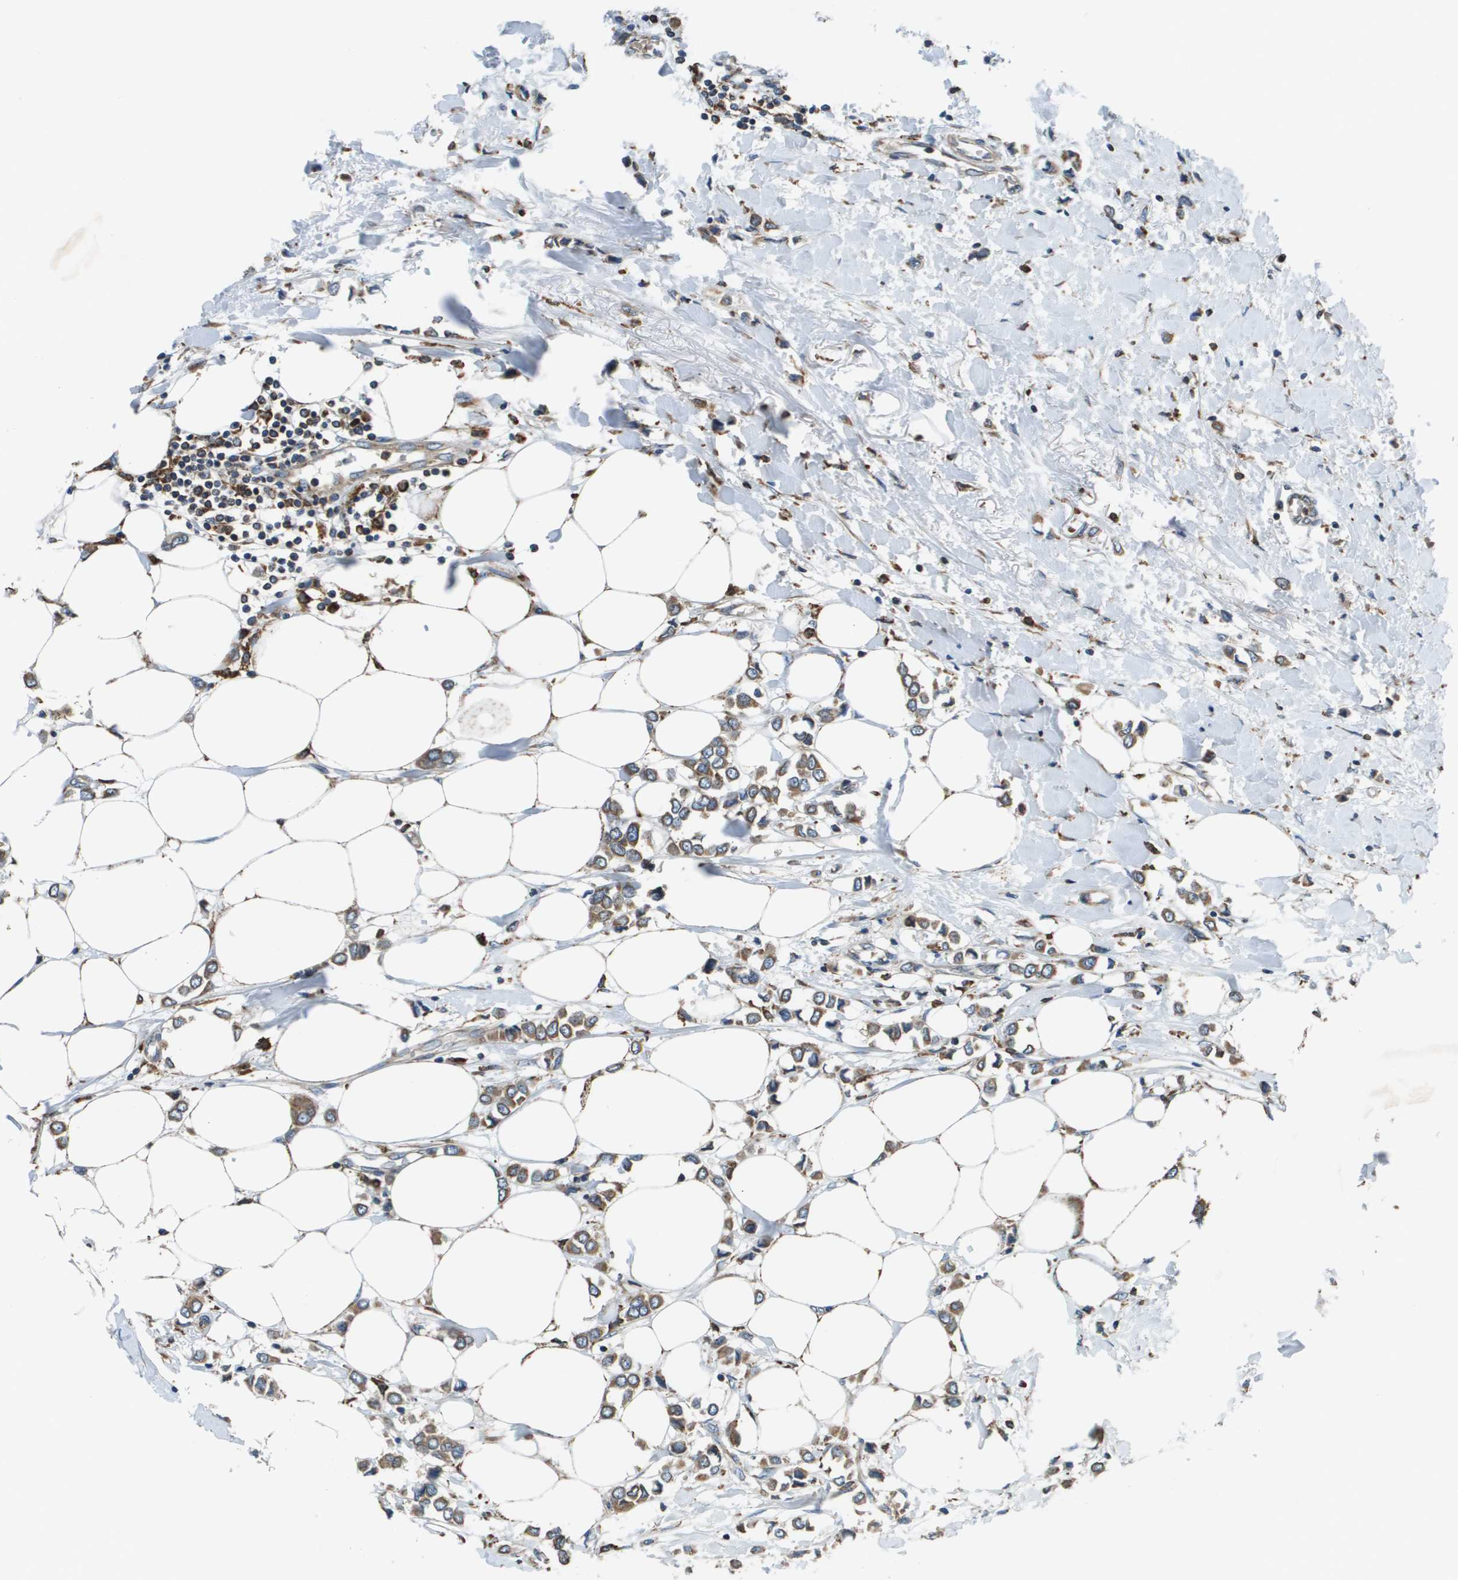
{"staining": {"intensity": "moderate", "quantity": ">75%", "location": "cytoplasmic/membranous"}, "tissue": "breast cancer", "cell_type": "Tumor cells", "image_type": "cancer", "snomed": [{"axis": "morphology", "description": "Lobular carcinoma"}, {"axis": "topography", "description": "Breast"}], "caption": "Immunohistochemical staining of human breast lobular carcinoma displays medium levels of moderate cytoplasmic/membranous staining in about >75% of tumor cells.", "gene": "CNPY3", "patient": {"sex": "female", "age": 51}}